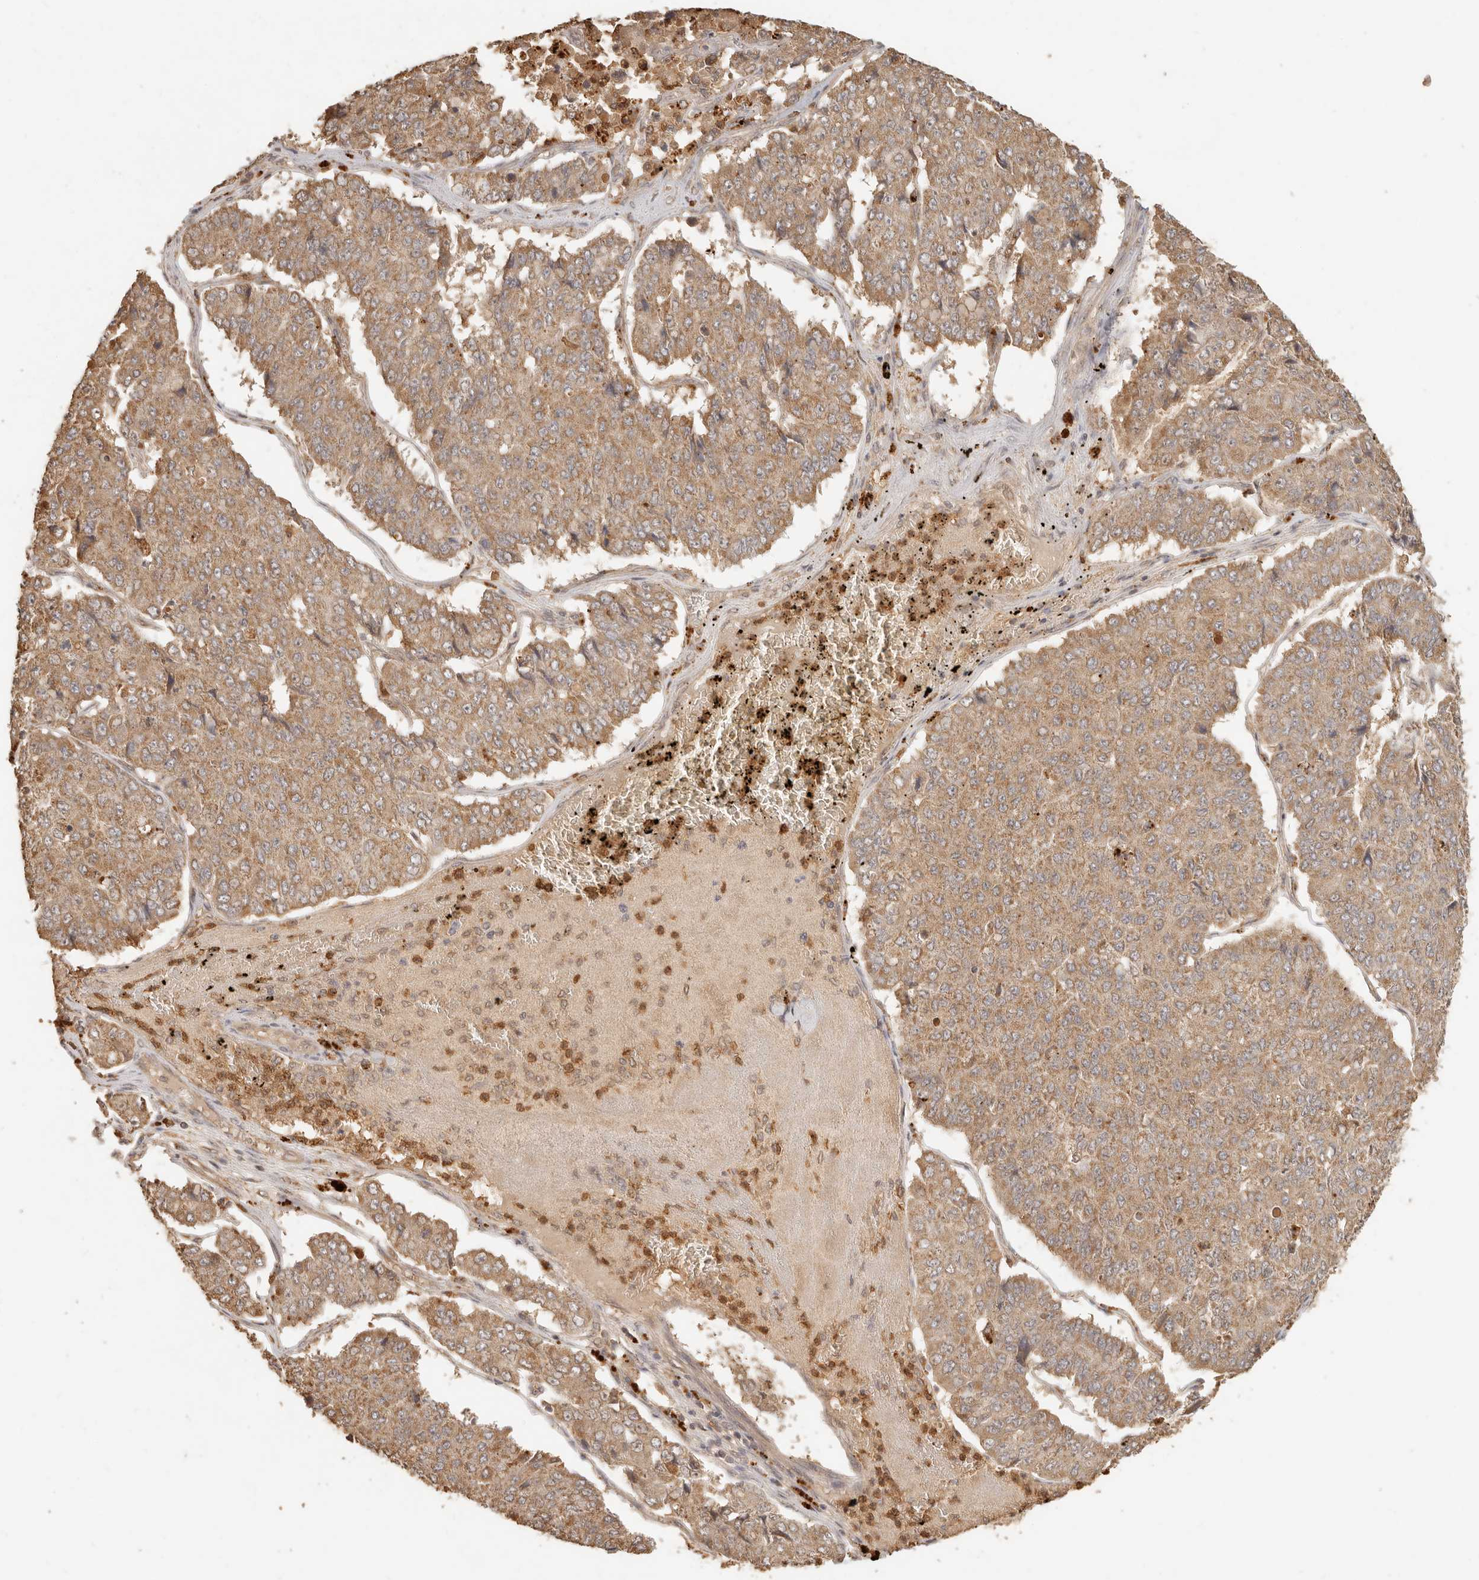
{"staining": {"intensity": "moderate", "quantity": ">75%", "location": "cytoplasmic/membranous"}, "tissue": "pancreatic cancer", "cell_type": "Tumor cells", "image_type": "cancer", "snomed": [{"axis": "morphology", "description": "Adenocarcinoma, NOS"}, {"axis": "topography", "description": "Pancreas"}], "caption": "IHC of adenocarcinoma (pancreatic) exhibits medium levels of moderate cytoplasmic/membranous expression in about >75% of tumor cells.", "gene": "INTS11", "patient": {"sex": "male", "age": 50}}